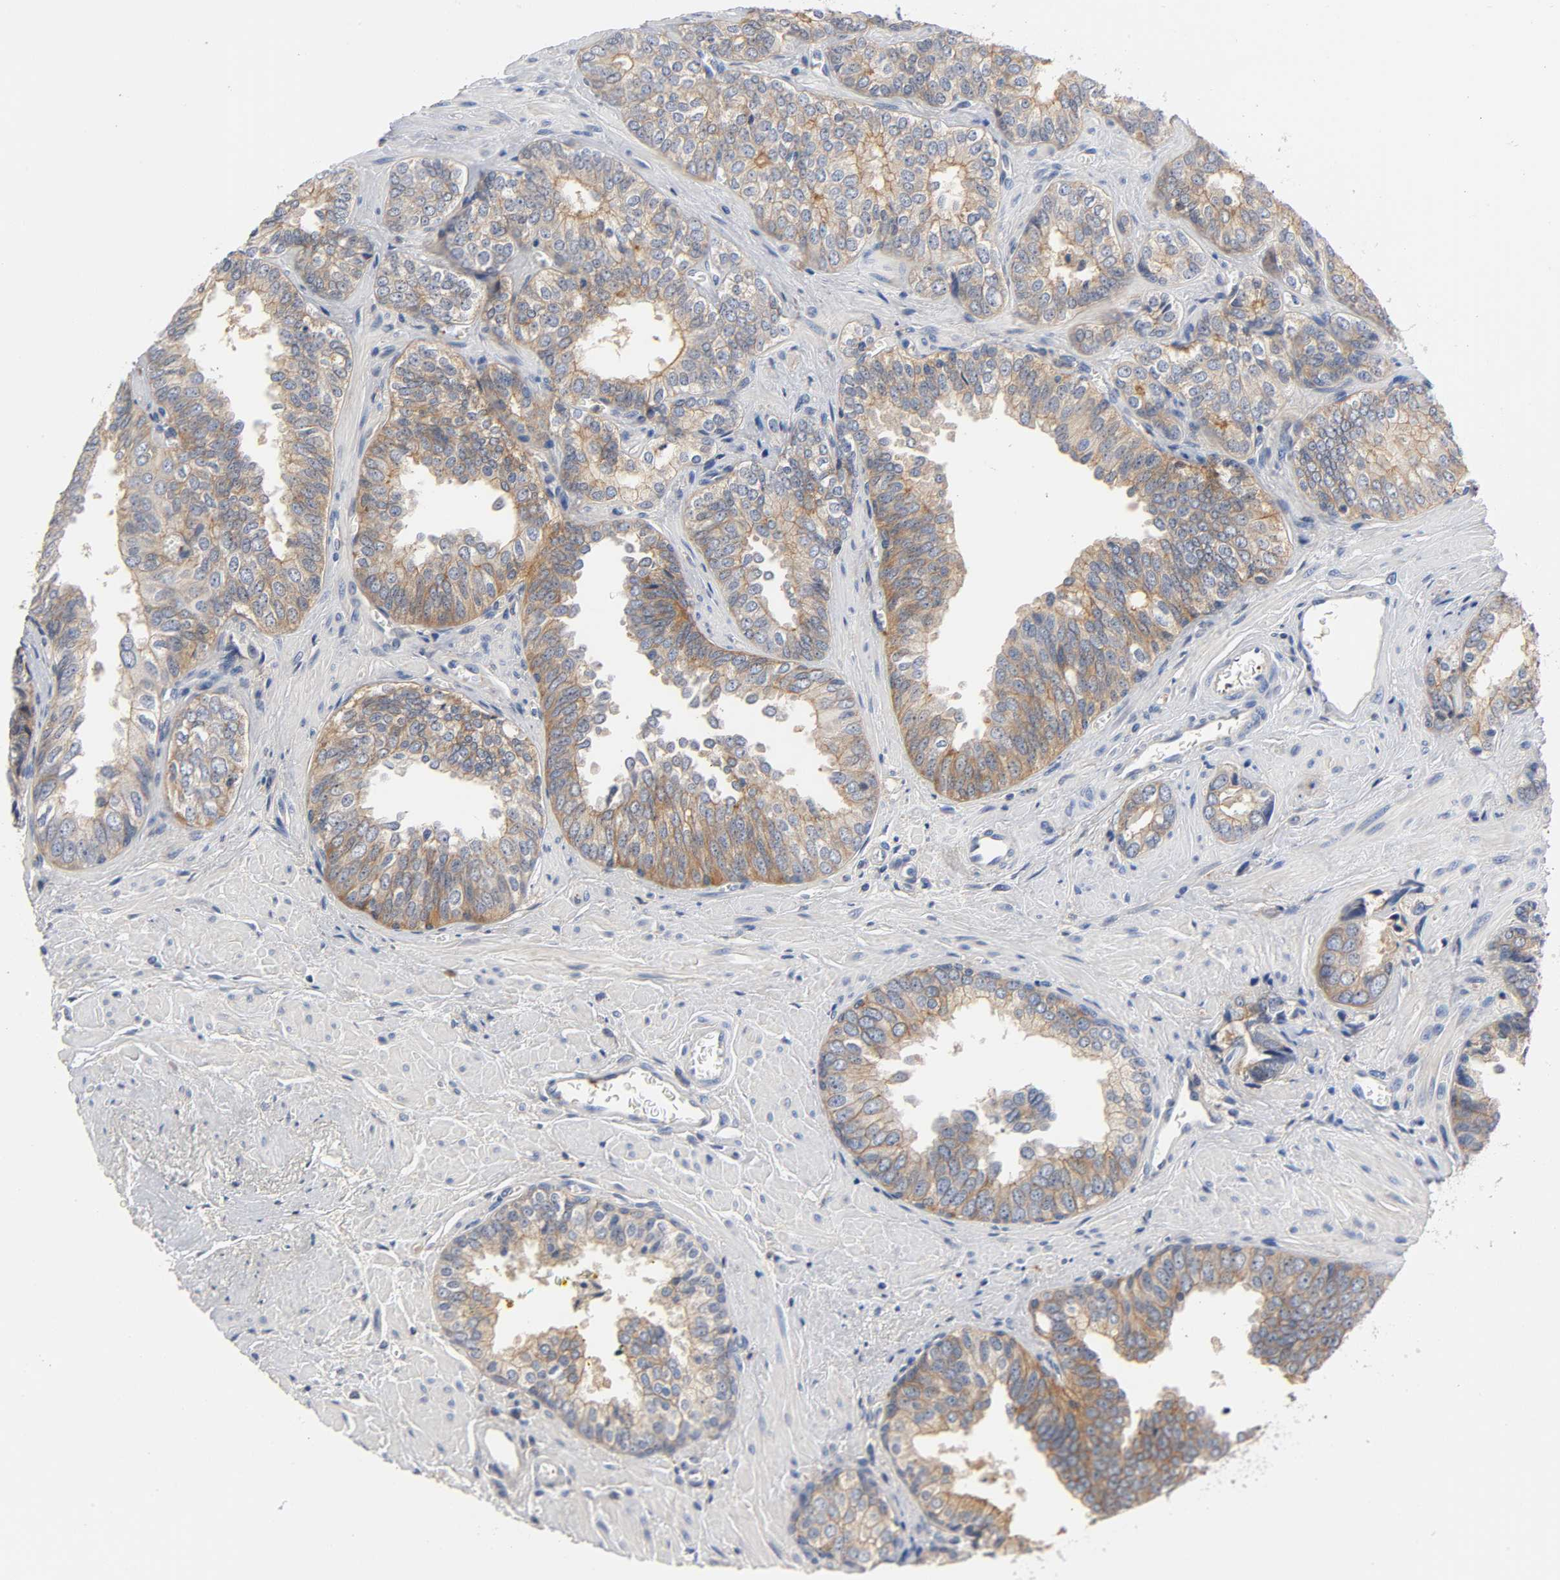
{"staining": {"intensity": "weak", "quantity": ">75%", "location": "cytoplasmic/membranous"}, "tissue": "prostate cancer", "cell_type": "Tumor cells", "image_type": "cancer", "snomed": [{"axis": "morphology", "description": "Adenocarcinoma, High grade"}, {"axis": "topography", "description": "Prostate"}], "caption": "The micrograph reveals staining of prostate cancer, revealing weak cytoplasmic/membranous protein expression (brown color) within tumor cells.", "gene": "SRC", "patient": {"sex": "male", "age": 67}}